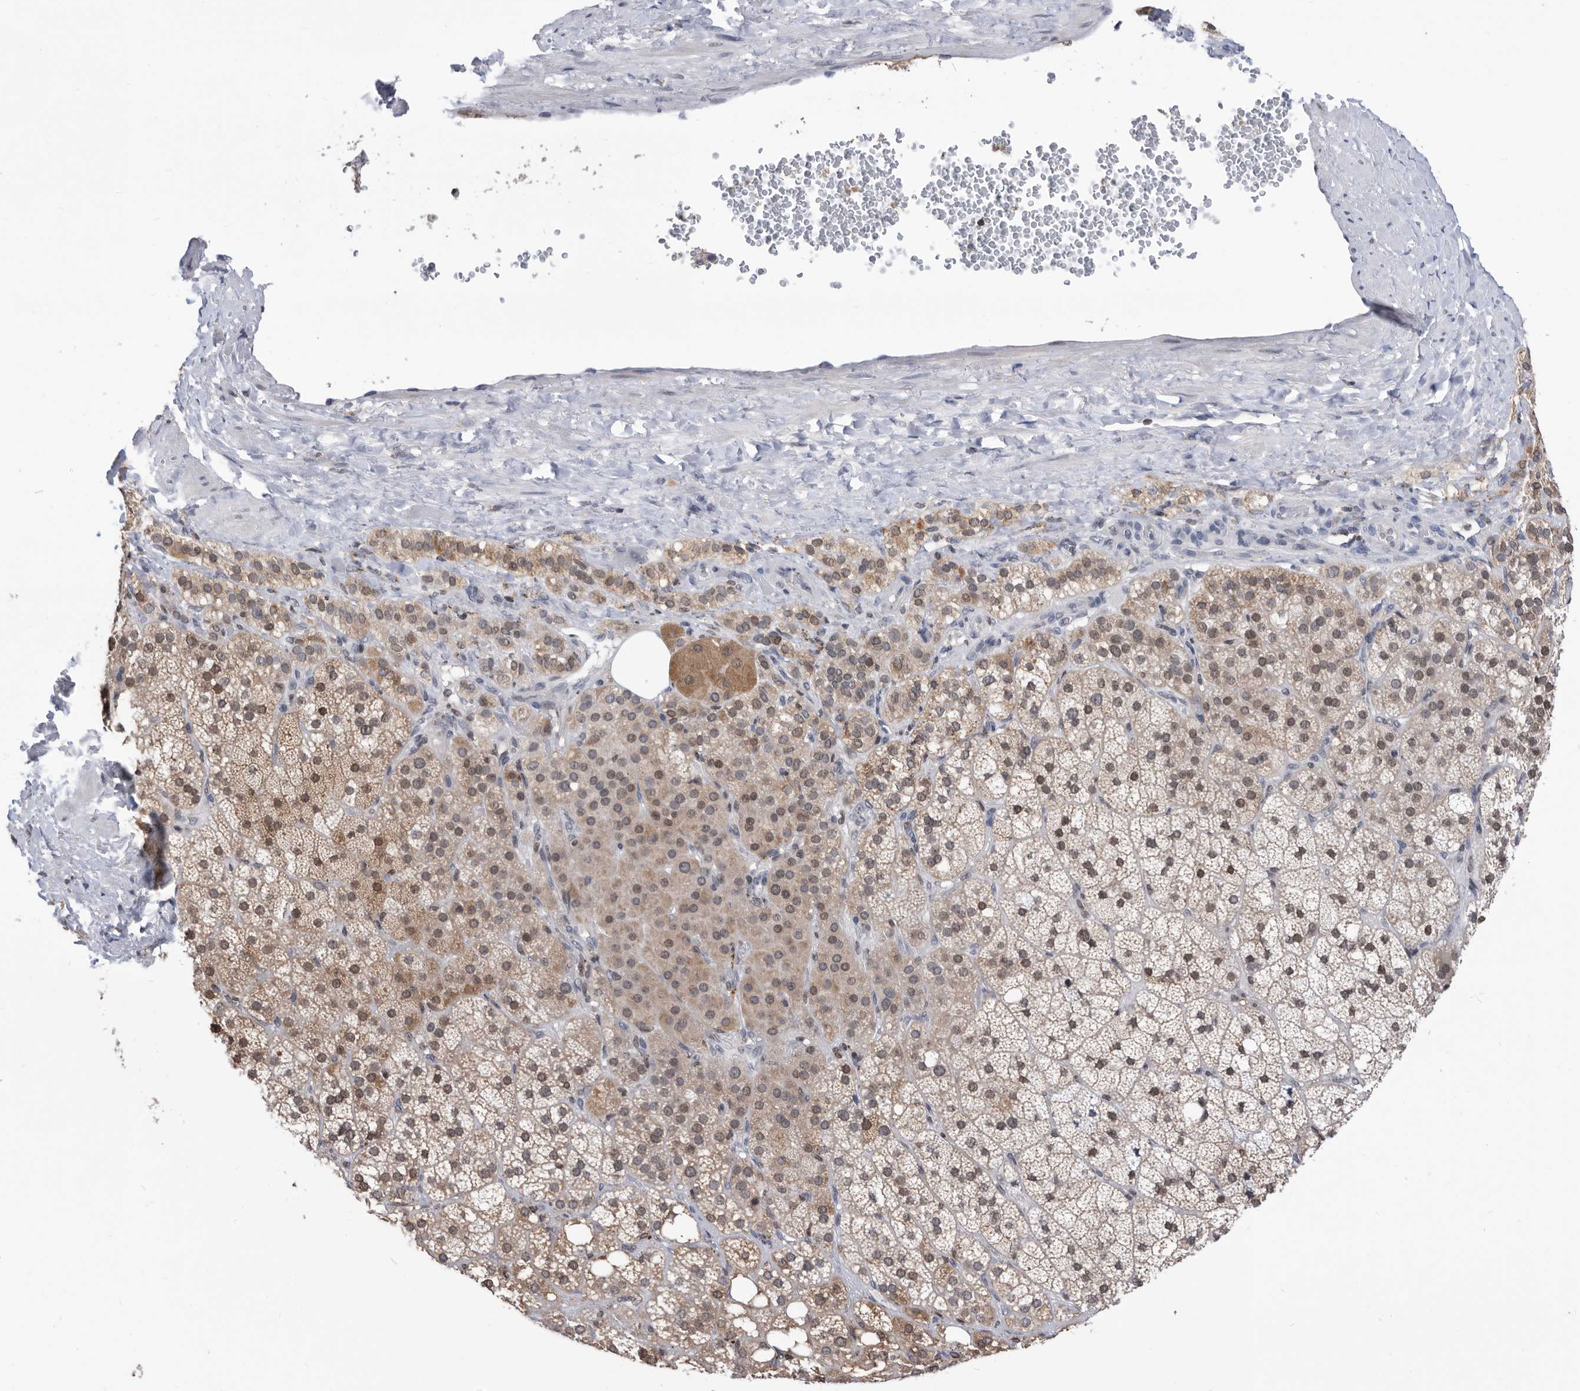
{"staining": {"intensity": "moderate", "quantity": ">75%", "location": "cytoplasmic/membranous,nuclear"}, "tissue": "adrenal gland", "cell_type": "Glandular cells", "image_type": "normal", "snomed": [{"axis": "morphology", "description": "Normal tissue, NOS"}, {"axis": "topography", "description": "Adrenal gland"}], "caption": "Protein positivity by immunohistochemistry shows moderate cytoplasmic/membranous,nuclear staining in approximately >75% of glandular cells in benign adrenal gland.", "gene": "TSTD1", "patient": {"sex": "female", "age": 59}}